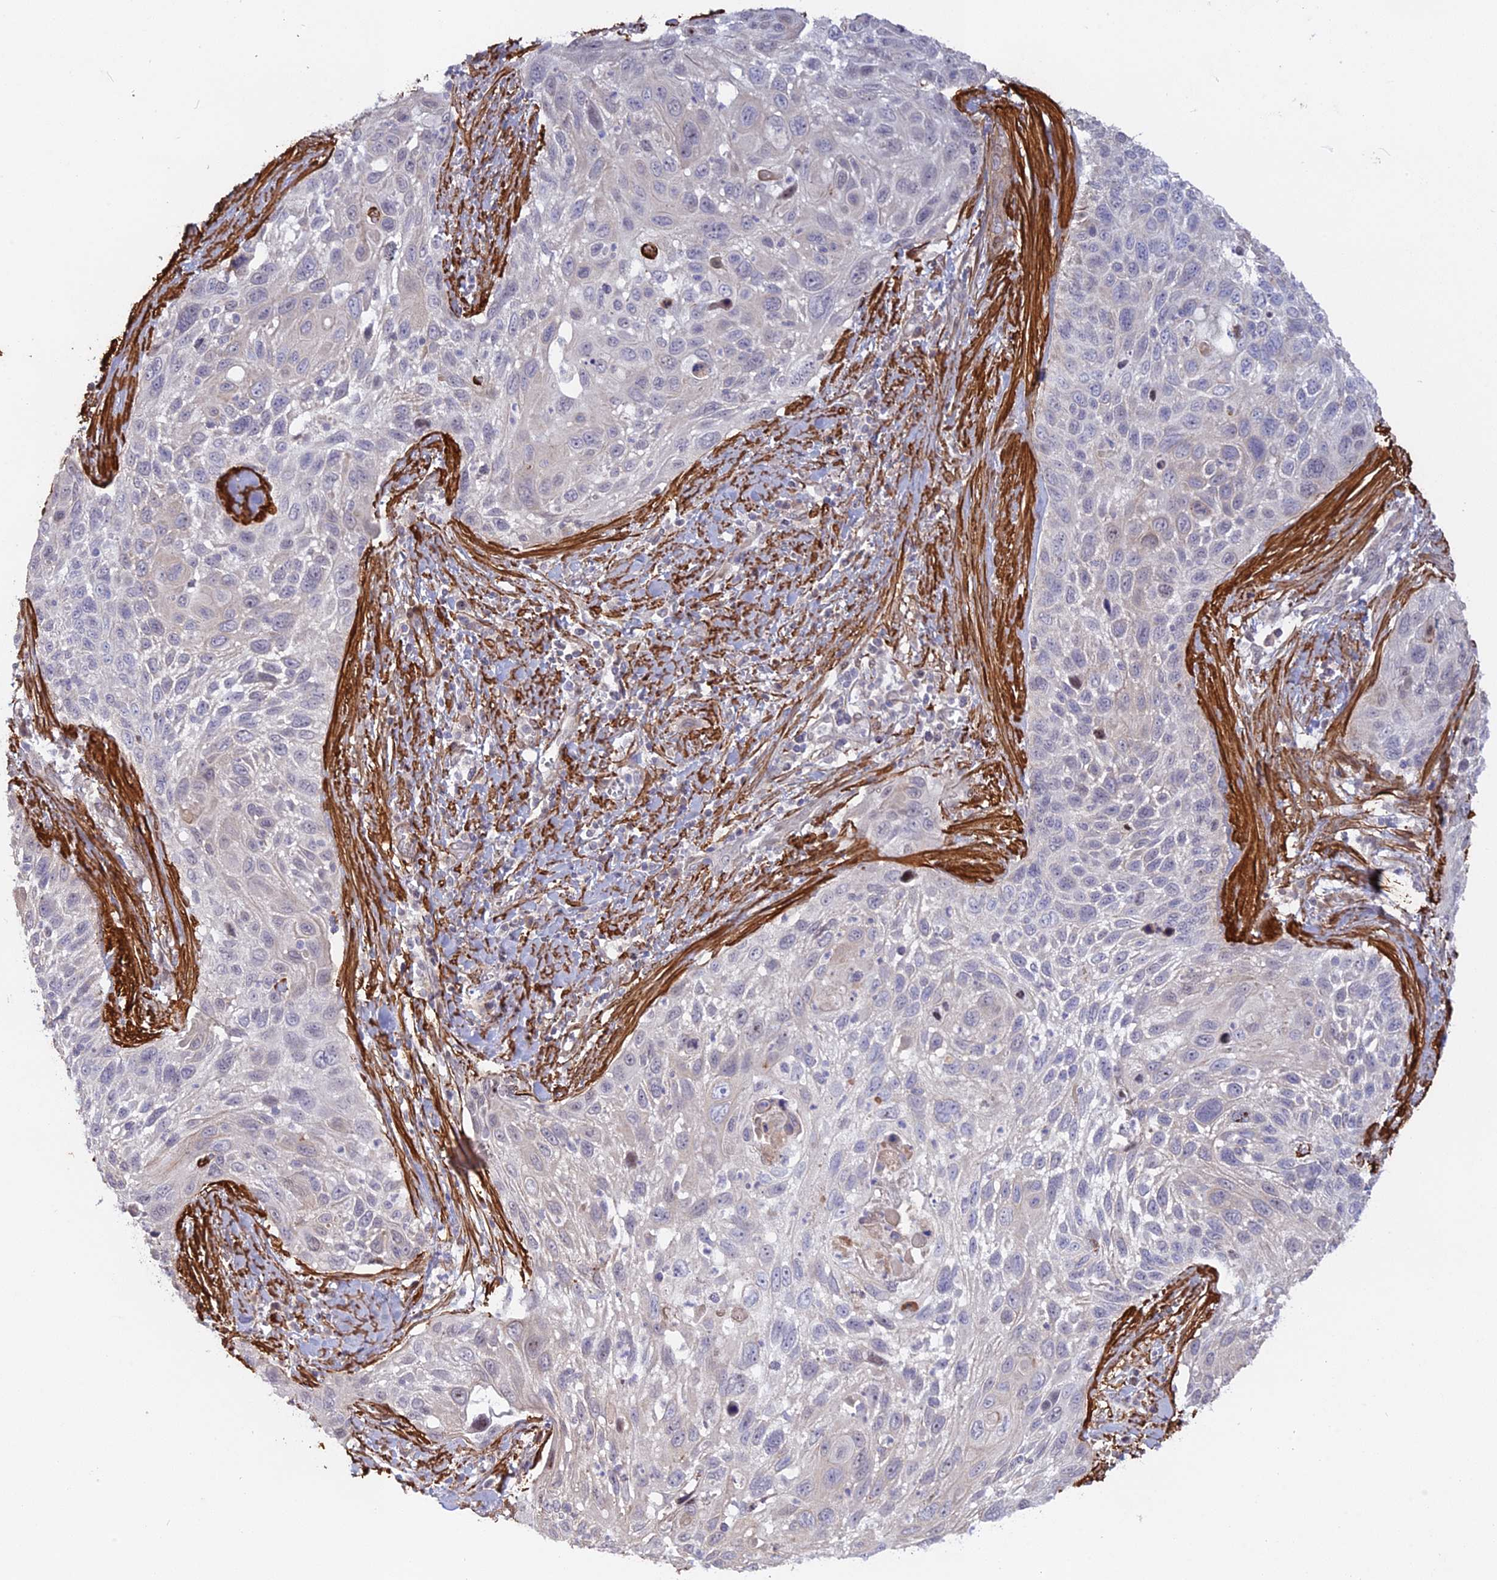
{"staining": {"intensity": "negative", "quantity": "none", "location": "none"}, "tissue": "cervical cancer", "cell_type": "Tumor cells", "image_type": "cancer", "snomed": [{"axis": "morphology", "description": "Squamous cell carcinoma, NOS"}, {"axis": "topography", "description": "Cervix"}], "caption": "IHC micrograph of neoplastic tissue: cervical cancer (squamous cell carcinoma) stained with DAB displays no significant protein positivity in tumor cells.", "gene": "CCDC154", "patient": {"sex": "female", "age": 70}}